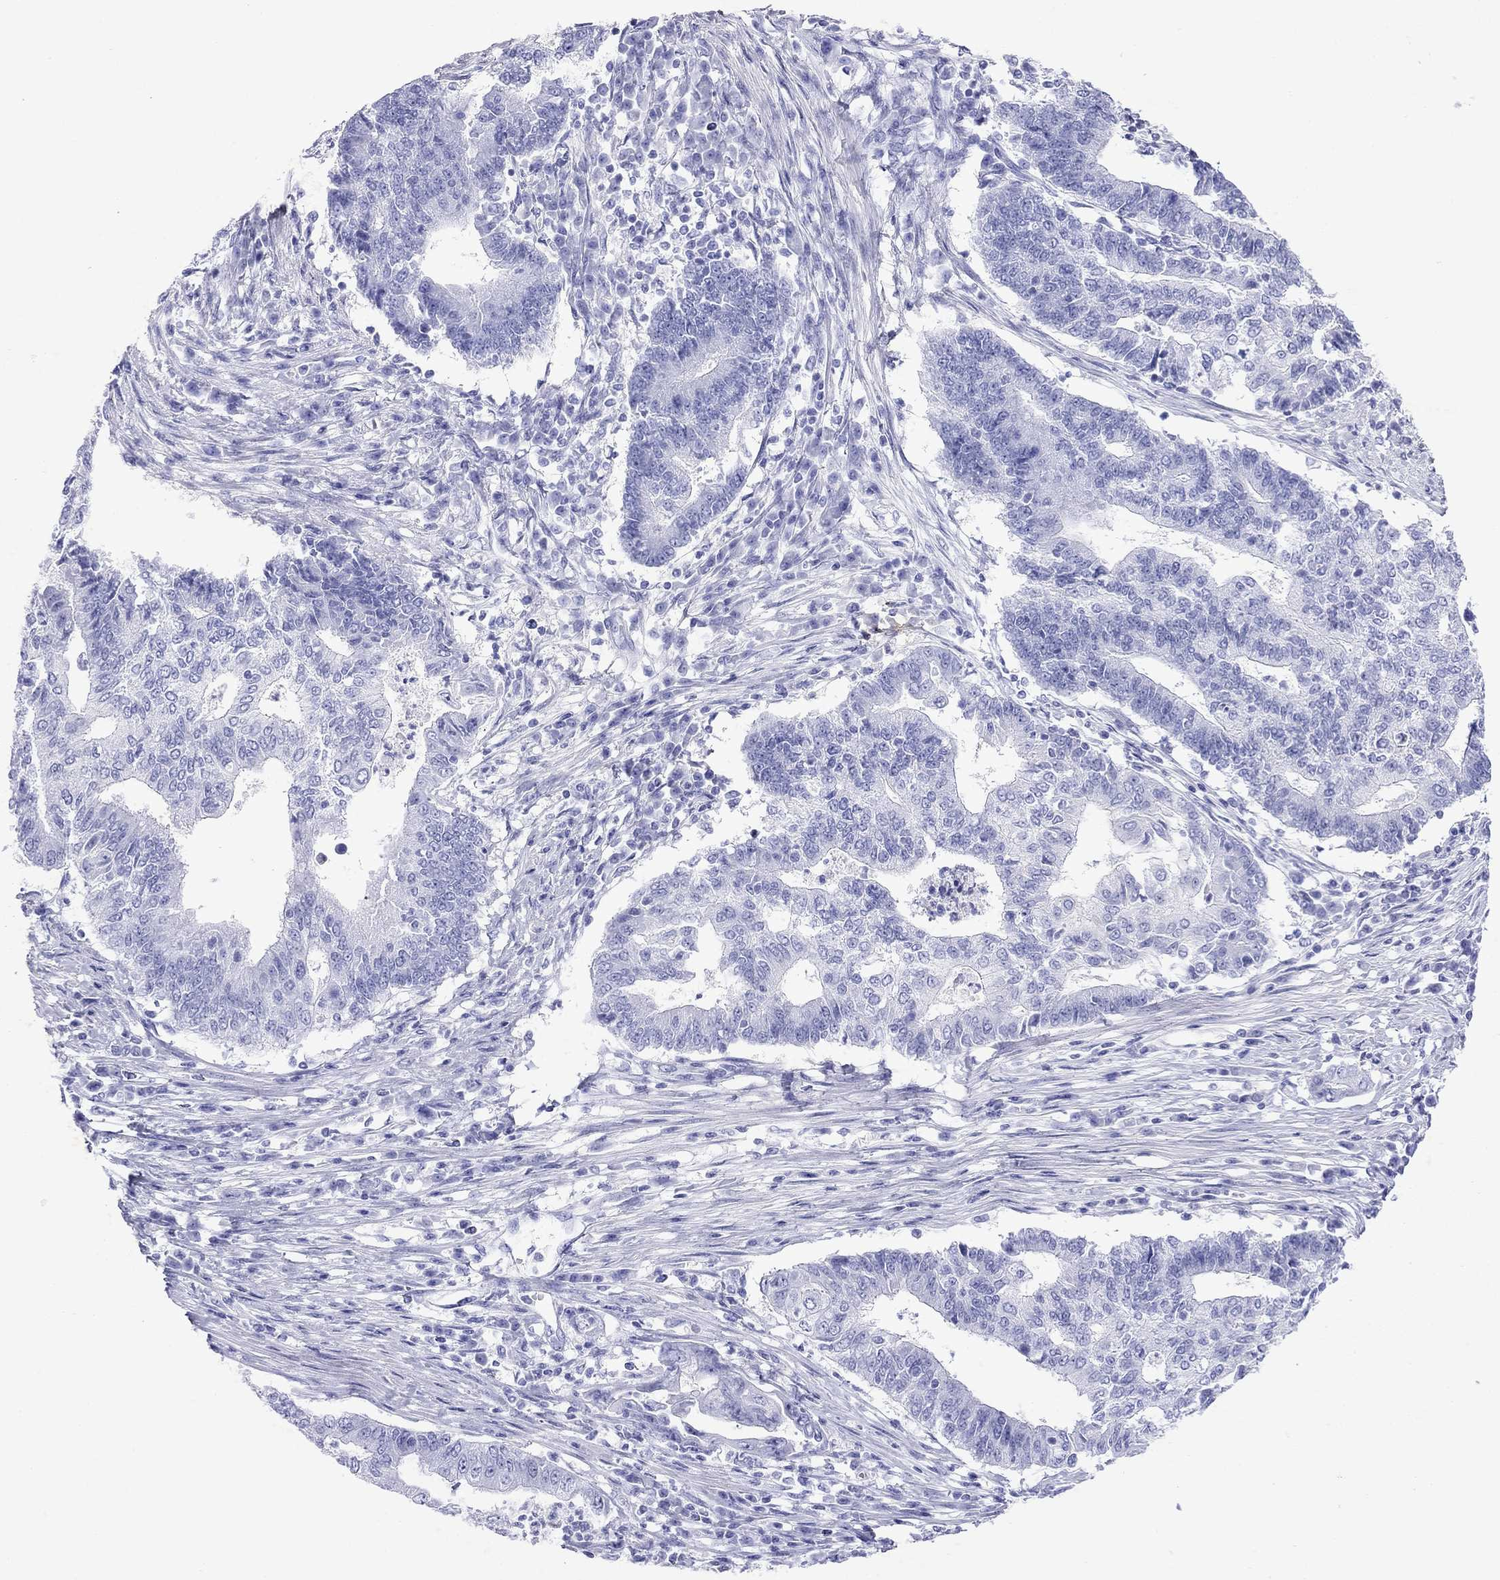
{"staining": {"intensity": "negative", "quantity": "none", "location": "none"}, "tissue": "endometrial cancer", "cell_type": "Tumor cells", "image_type": "cancer", "snomed": [{"axis": "morphology", "description": "Adenocarcinoma, NOS"}, {"axis": "topography", "description": "Uterus"}, {"axis": "topography", "description": "Endometrium"}], "caption": "Immunohistochemical staining of endometrial adenocarcinoma reveals no significant expression in tumor cells.", "gene": "GNAT3", "patient": {"sex": "female", "age": 54}}